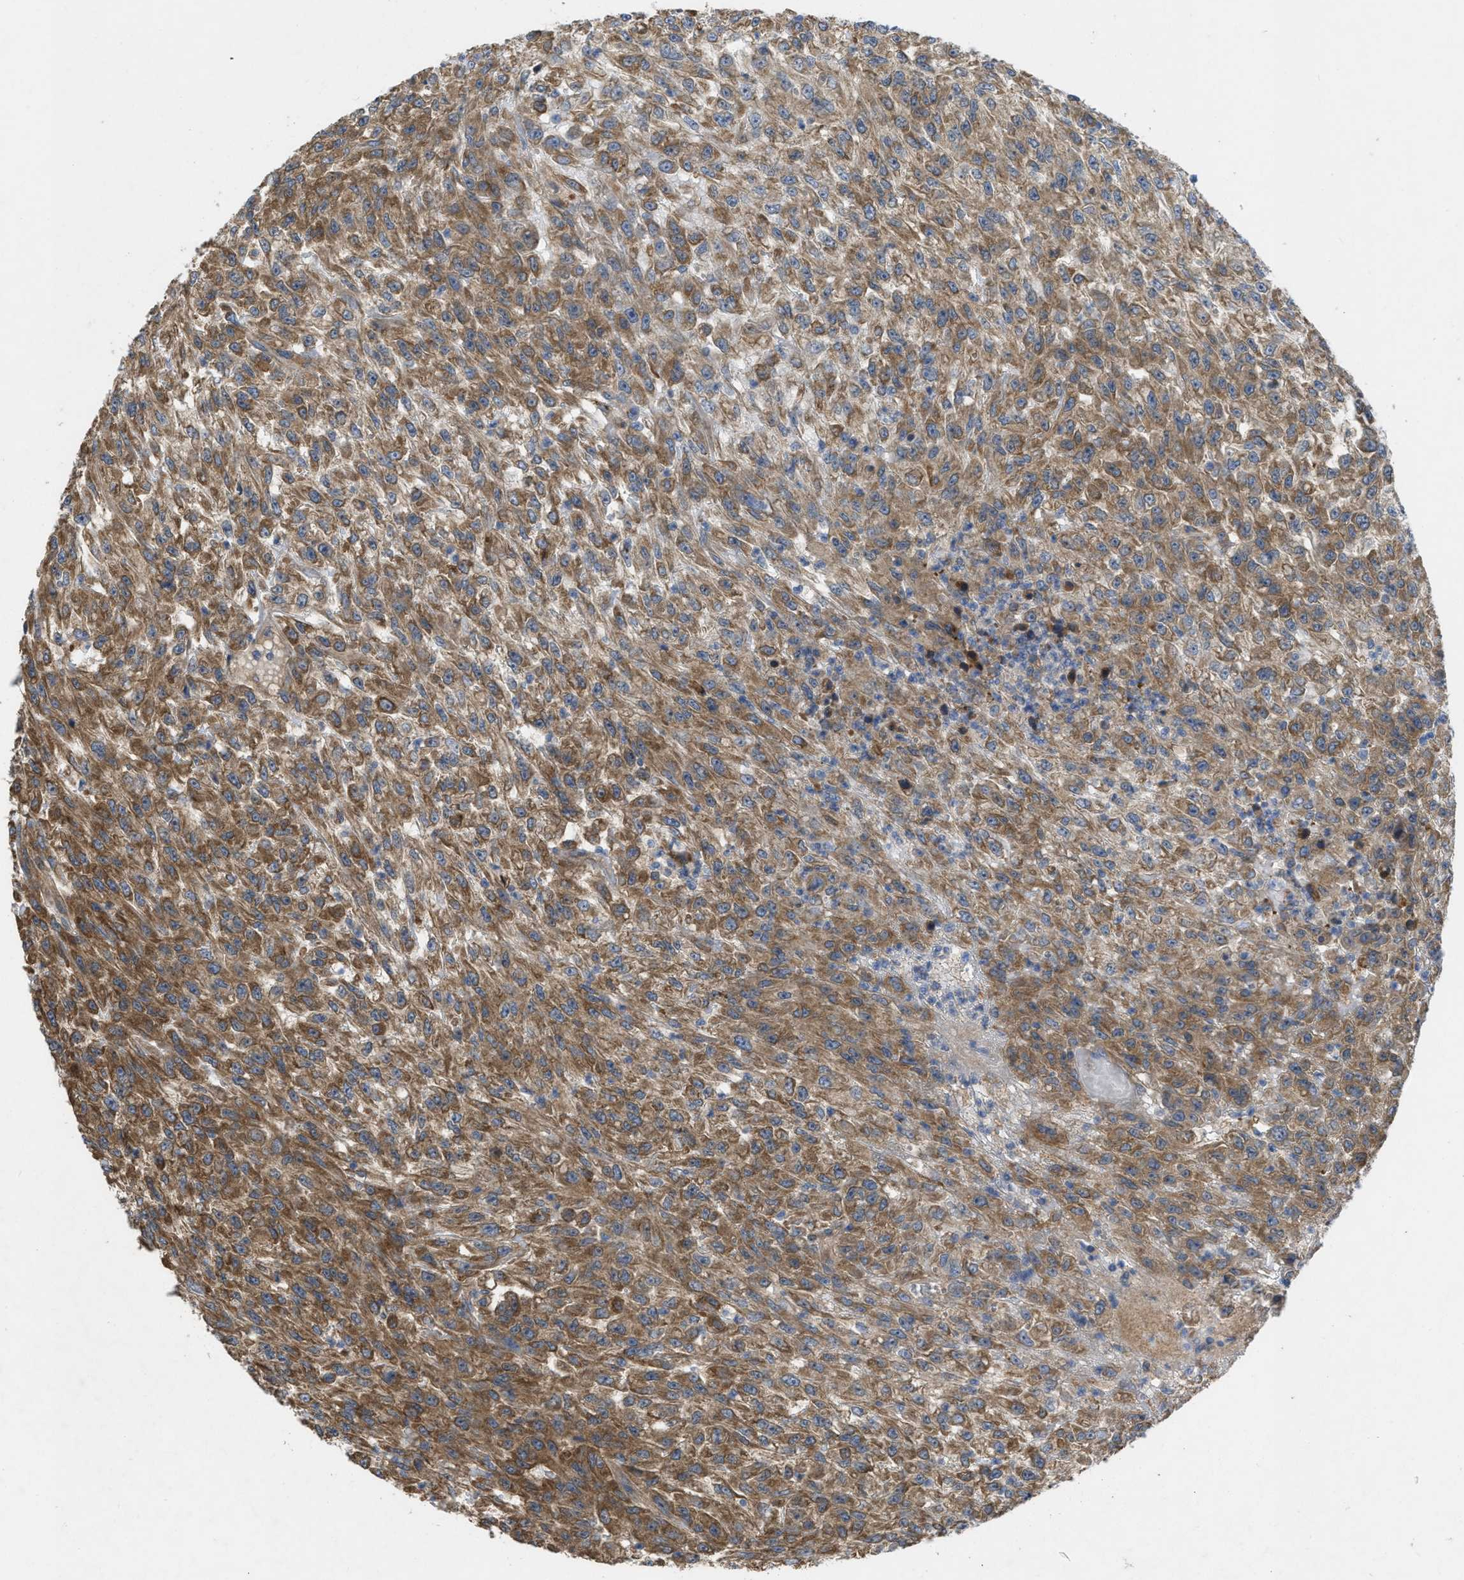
{"staining": {"intensity": "moderate", "quantity": ">75%", "location": "cytoplasmic/membranous"}, "tissue": "urothelial cancer", "cell_type": "Tumor cells", "image_type": "cancer", "snomed": [{"axis": "morphology", "description": "Urothelial carcinoma, High grade"}, {"axis": "topography", "description": "Urinary bladder"}], "caption": "Urothelial cancer stained with a protein marker exhibits moderate staining in tumor cells.", "gene": "TMEM131", "patient": {"sex": "male", "age": 46}}